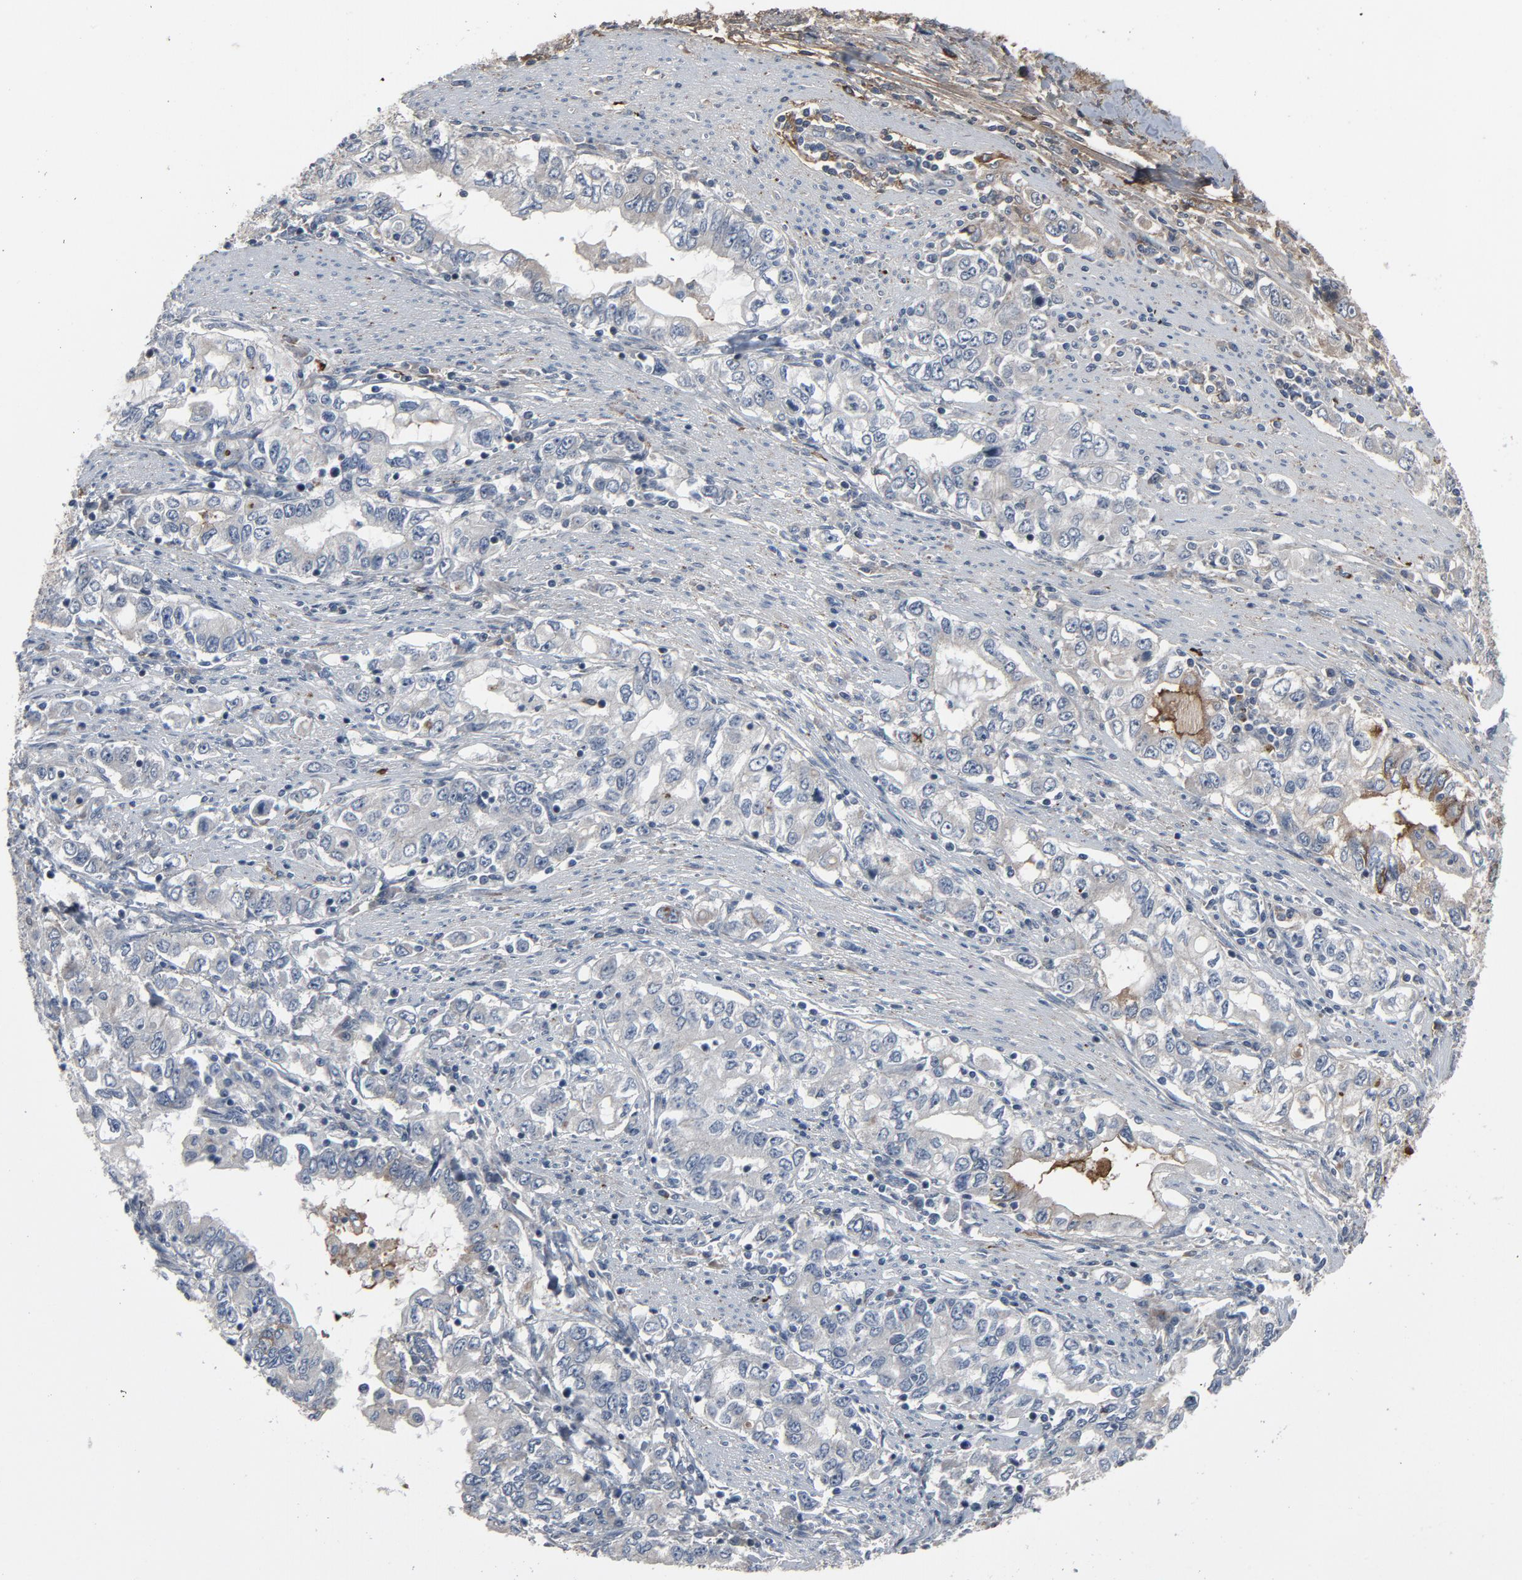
{"staining": {"intensity": "negative", "quantity": "none", "location": "none"}, "tissue": "stomach cancer", "cell_type": "Tumor cells", "image_type": "cancer", "snomed": [{"axis": "morphology", "description": "Adenocarcinoma, NOS"}, {"axis": "topography", "description": "Stomach, lower"}], "caption": "This is an IHC micrograph of stomach adenocarcinoma. There is no staining in tumor cells.", "gene": "PDZD4", "patient": {"sex": "female", "age": 72}}